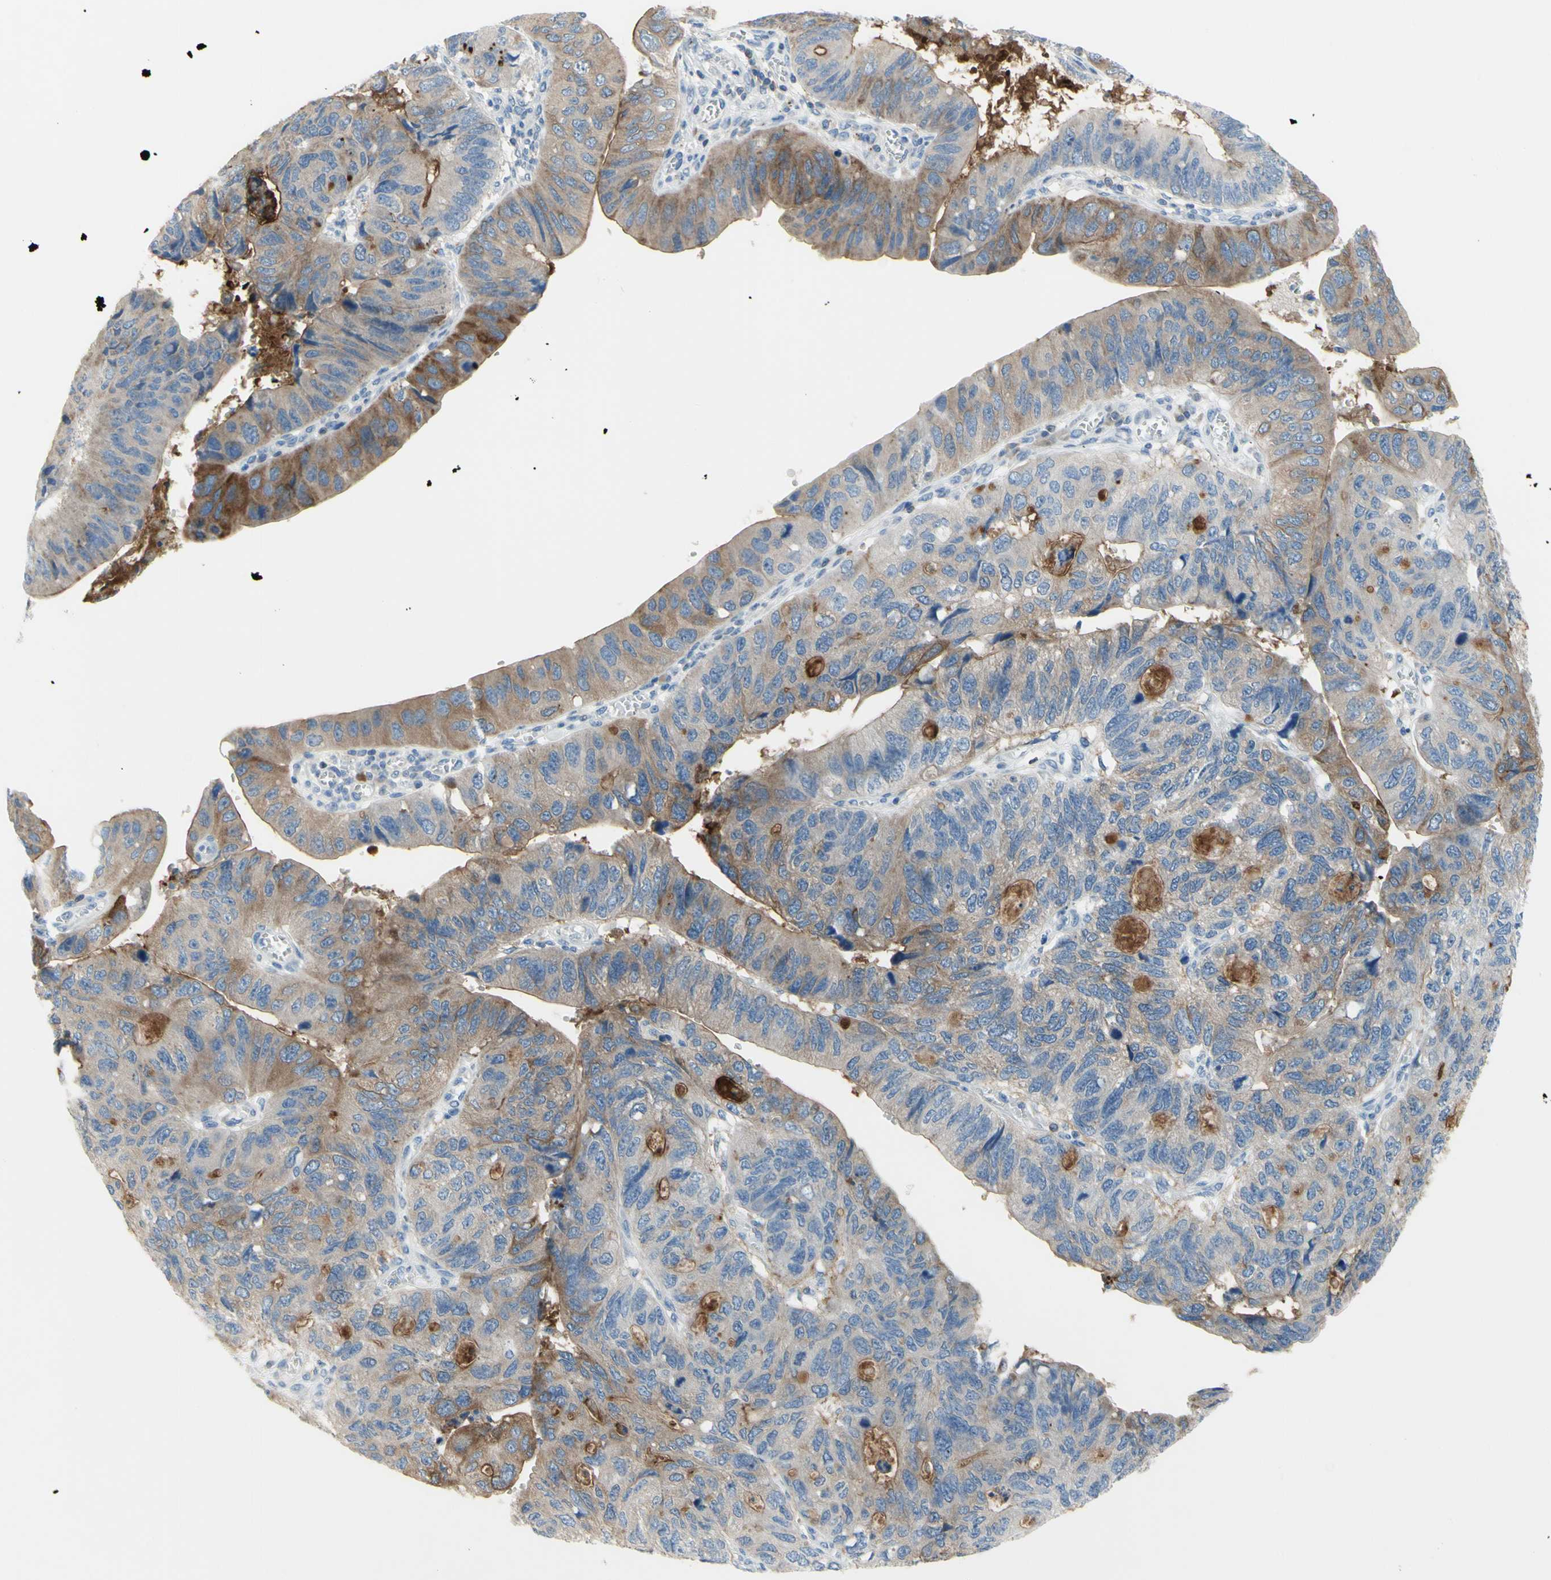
{"staining": {"intensity": "moderate", "quantity": ">75%", "location": "cytoplasmic/membranous"}, "tissue": "stomach cancer", "cell_type": "Tumor cells", "image_type": "cancer", "snomed": [{"axis": "morphology", "description": "Adenocarcinoma, NOS"}, {"axis": "topography", "description": "Stomach"}], "caption": "Protein expression analysis of stomach cancer (adenocarcinoma) demonstrates moderate cytoplasmic/membranous positivity in about >75% of tumor cells. The staining was performed using DAB to visualize the protein expression in brown, while the nuclei were stained in blue with hematoxylin (Magnification: 20x).", "gene": "MUC1", "patient": {"sex": "male", "age": 59}}